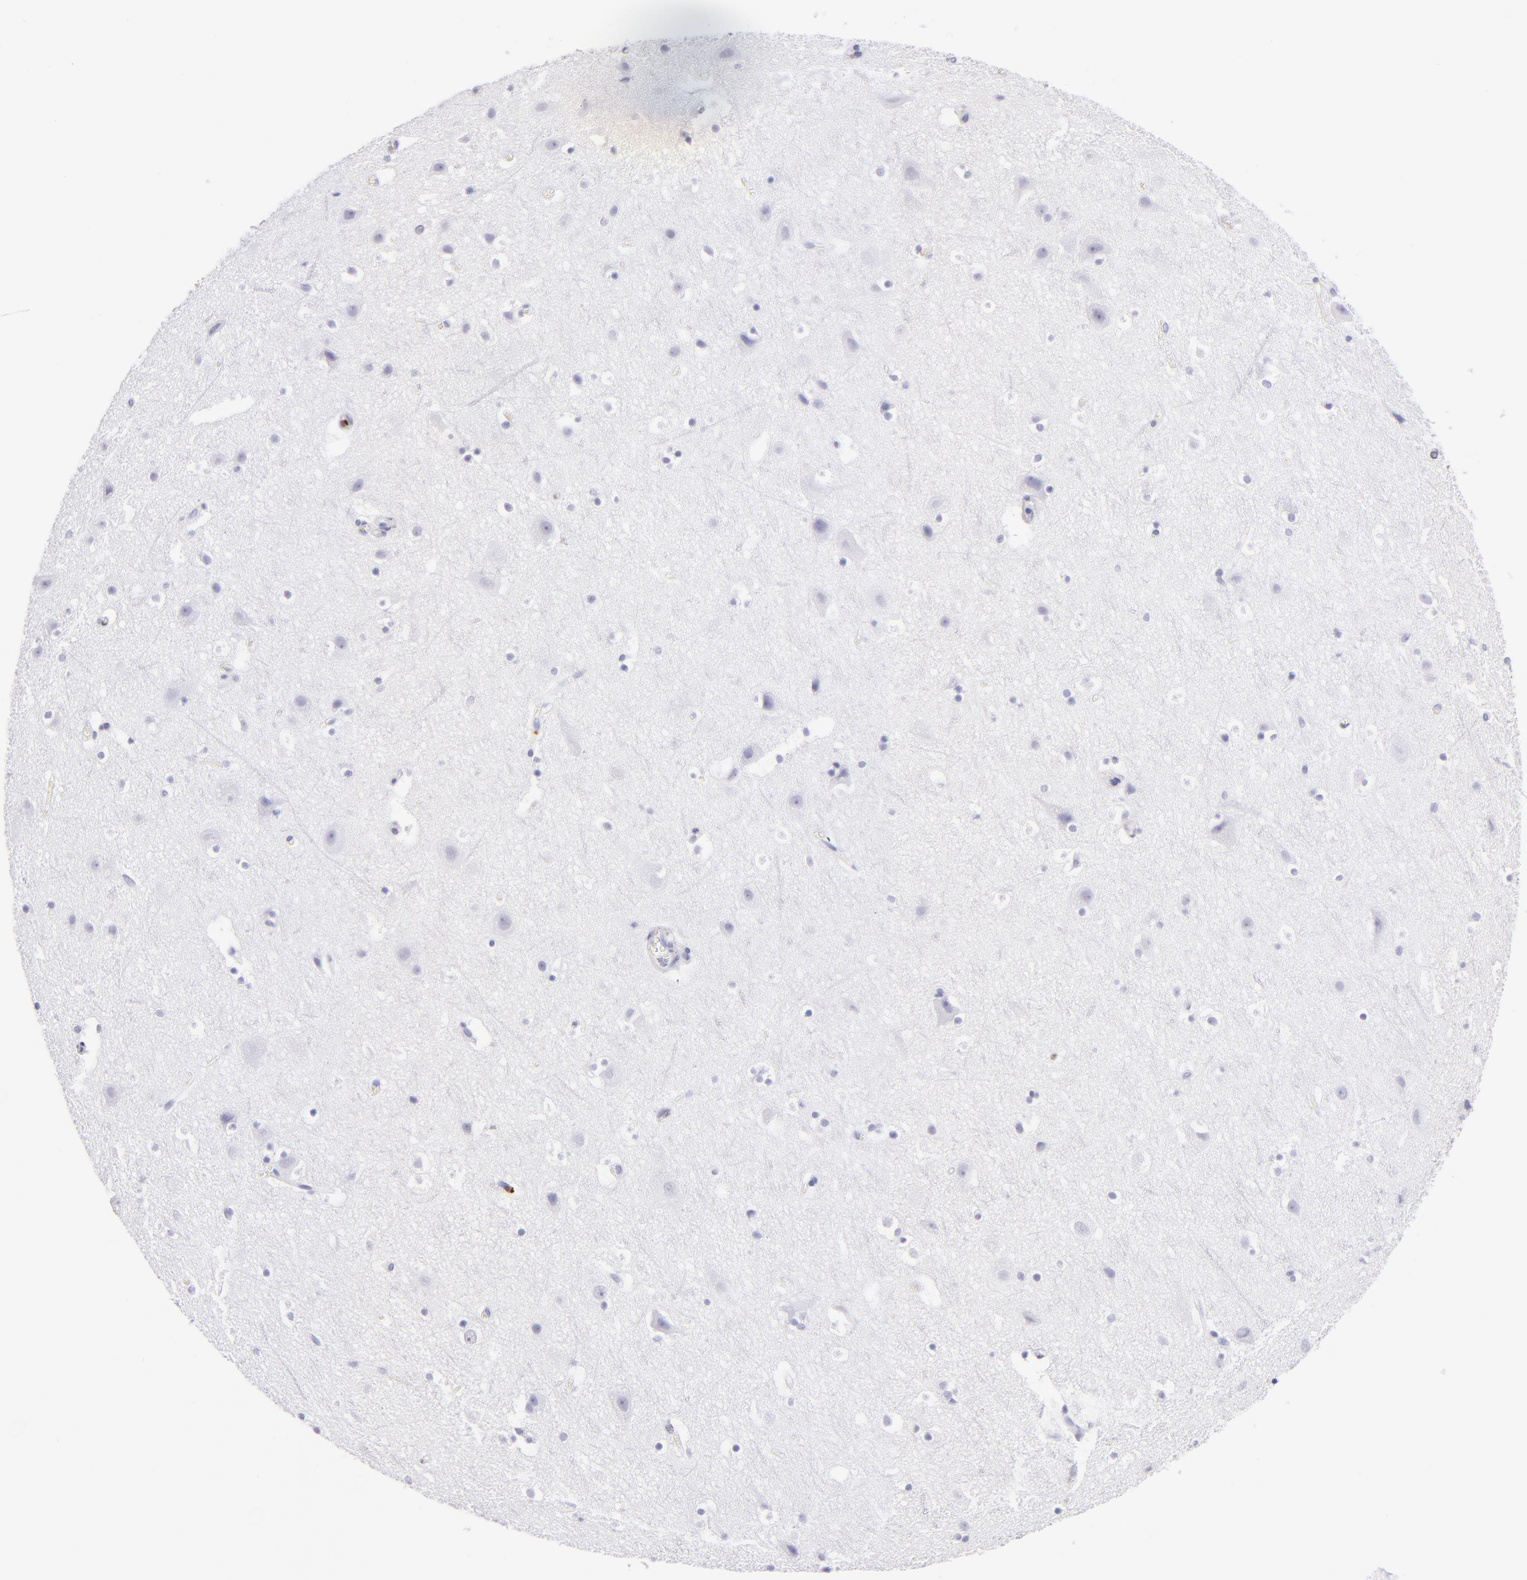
{"staining": {"intensity": "negative", "quantity": "none", "location": "none"}, "tissue": "cerebral cortex", "cell_type": "Endothelial cells", "image_type": "normal", "snomed": [{"axis": "morphology", "description": "Normal tissue, NOS"}, {"axis": "topography", "description": "Cerebral cortex"}], "caption": "High power microscopy histopathology image of an immunohistochemistry micrograph of benign cerebral cortex, revealing no significant staining in endothelial cells.", "gene": "PRF1", "patient": {"sex": "male", "age": 45}}